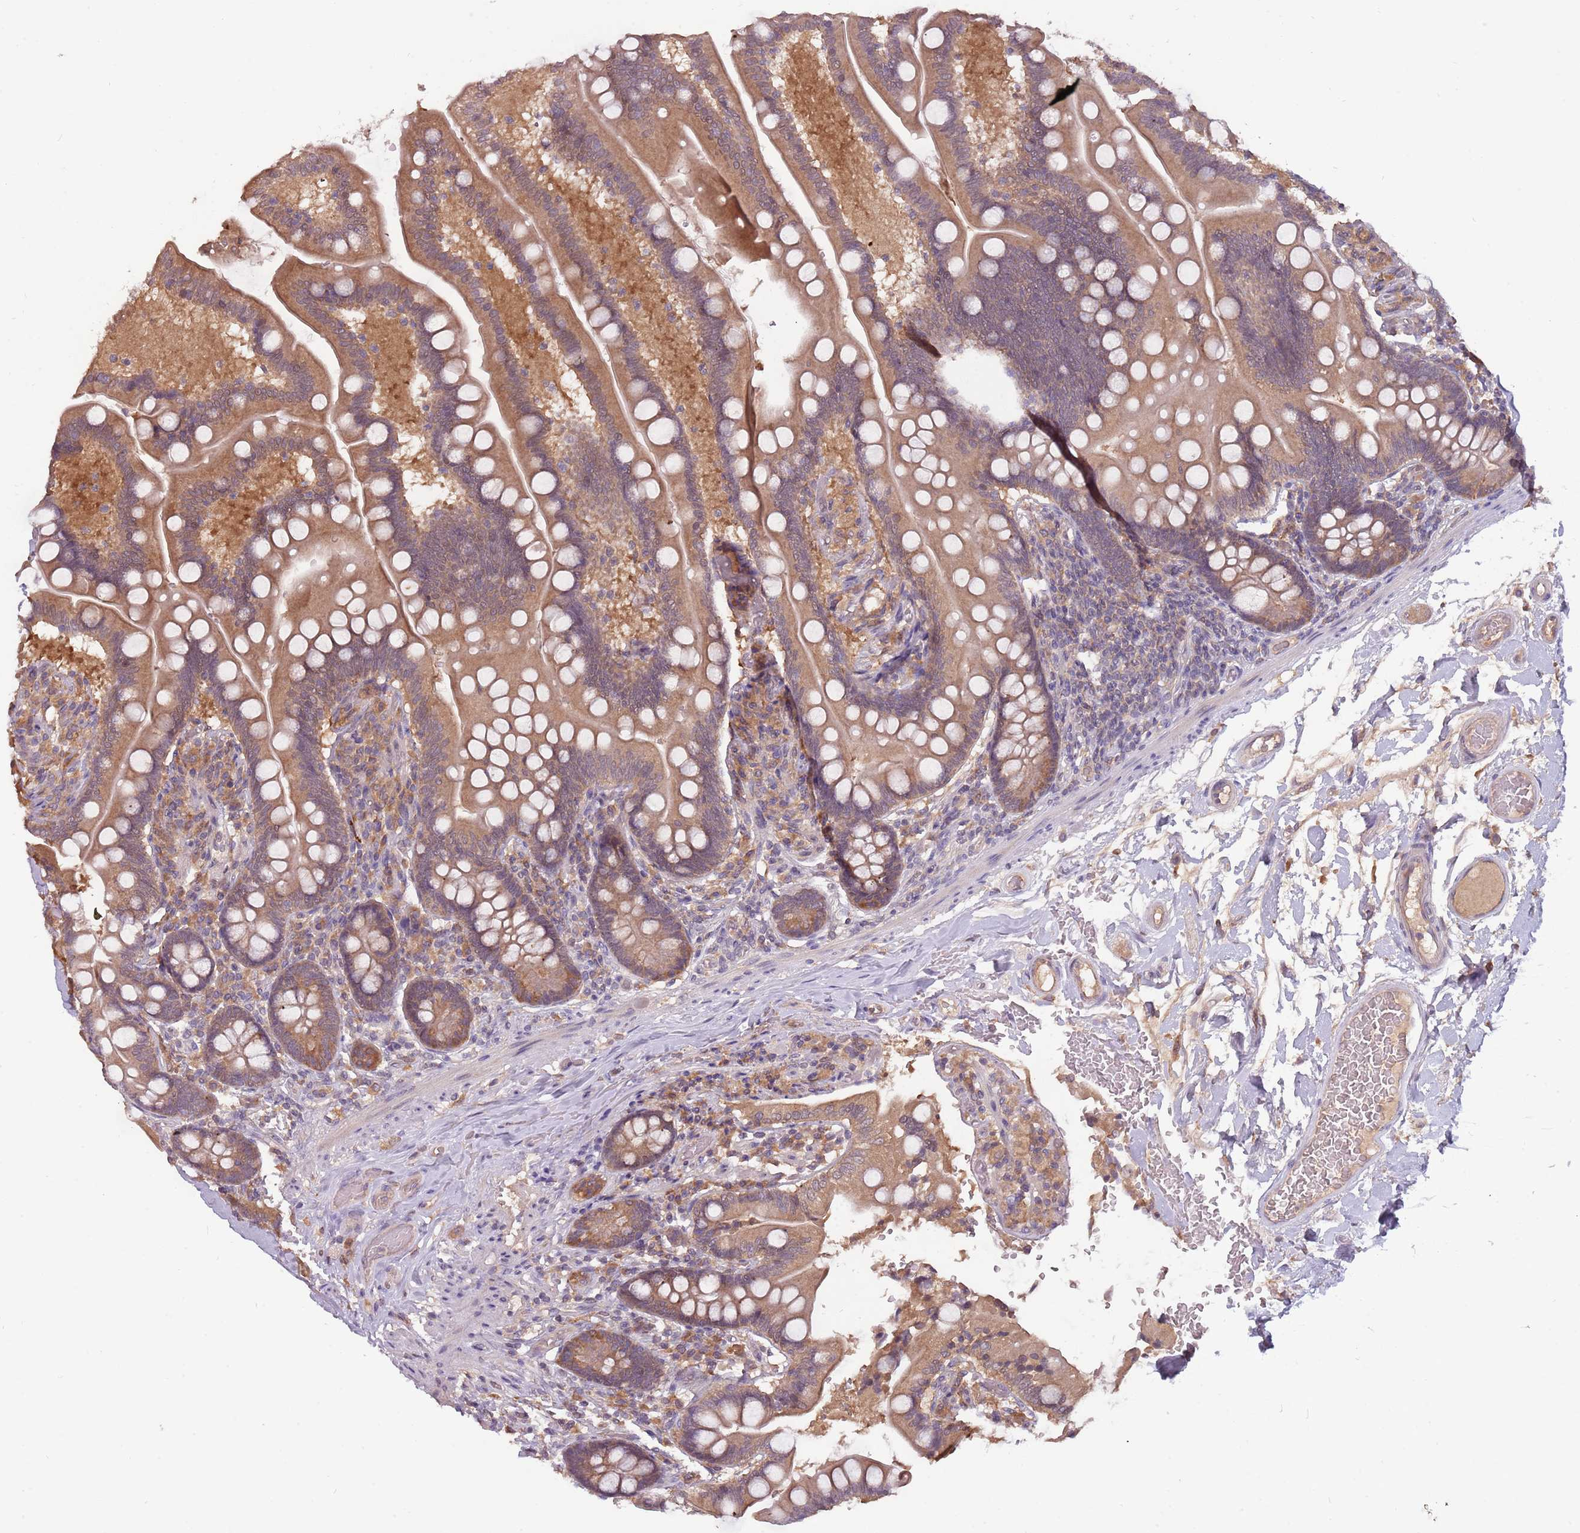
{"staining": {"intensity": "moderate", "quantity": ">75%", "location": "cytoplasmic/membranous"}, "tissue": "small intestine", "cell_type": "Glandular cells", "image_type": "normal", "snomed": [{"axis": "morphology", "description": "Normal tissue, NOS"}, {"axis": "topography", "description": "Small intestine"}], "caption": "IHC photomicrograph of unremarkable small intestine: human small intestine stained using IHC exhibits medium levels of moderate protein expression localized specifically in the cytoplasmic/membranous of glandular cells, appearing as a cytoplasmic/membranous brown color.", "gene": "USP32", "patient": {"sex": "female", "age": 64}}